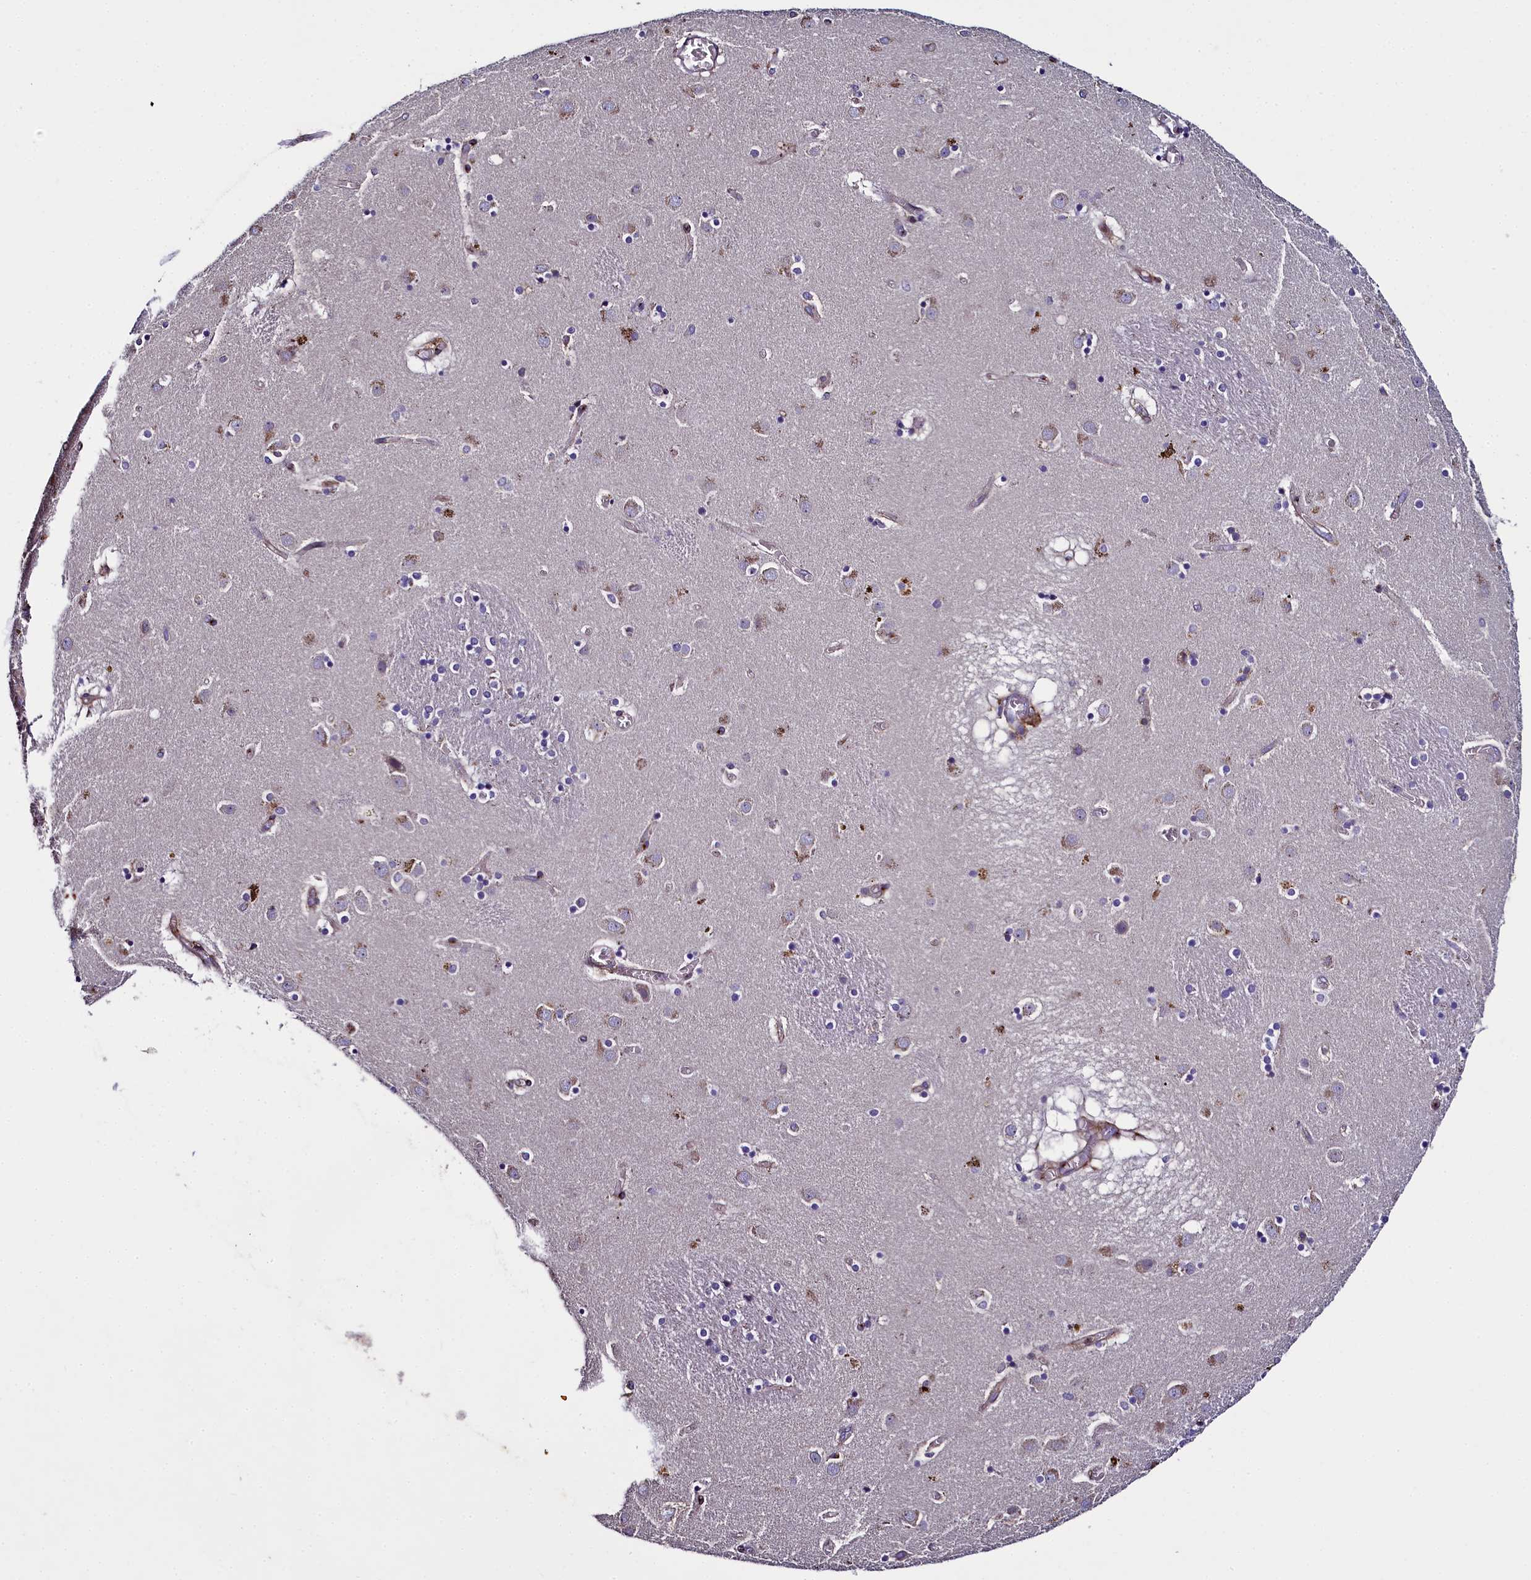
{"staining": {"intensity": "negative", "quantity": "none", "location": "none"}, "tissue": "caudate", "cell_type": "Glial cells", "image_type": "normal", "snomed": [{"axis": "morphology", "description": "Normal tissue, NOS"}, {"axis": "topography", "description": "Lateral ventricle wall"}], "caption": "Immunohistochemical staining of normal caudate displays no significant positivity in glial cells.", "gene": "MRC2", "patient": {"sex": "male", "age": 70}}